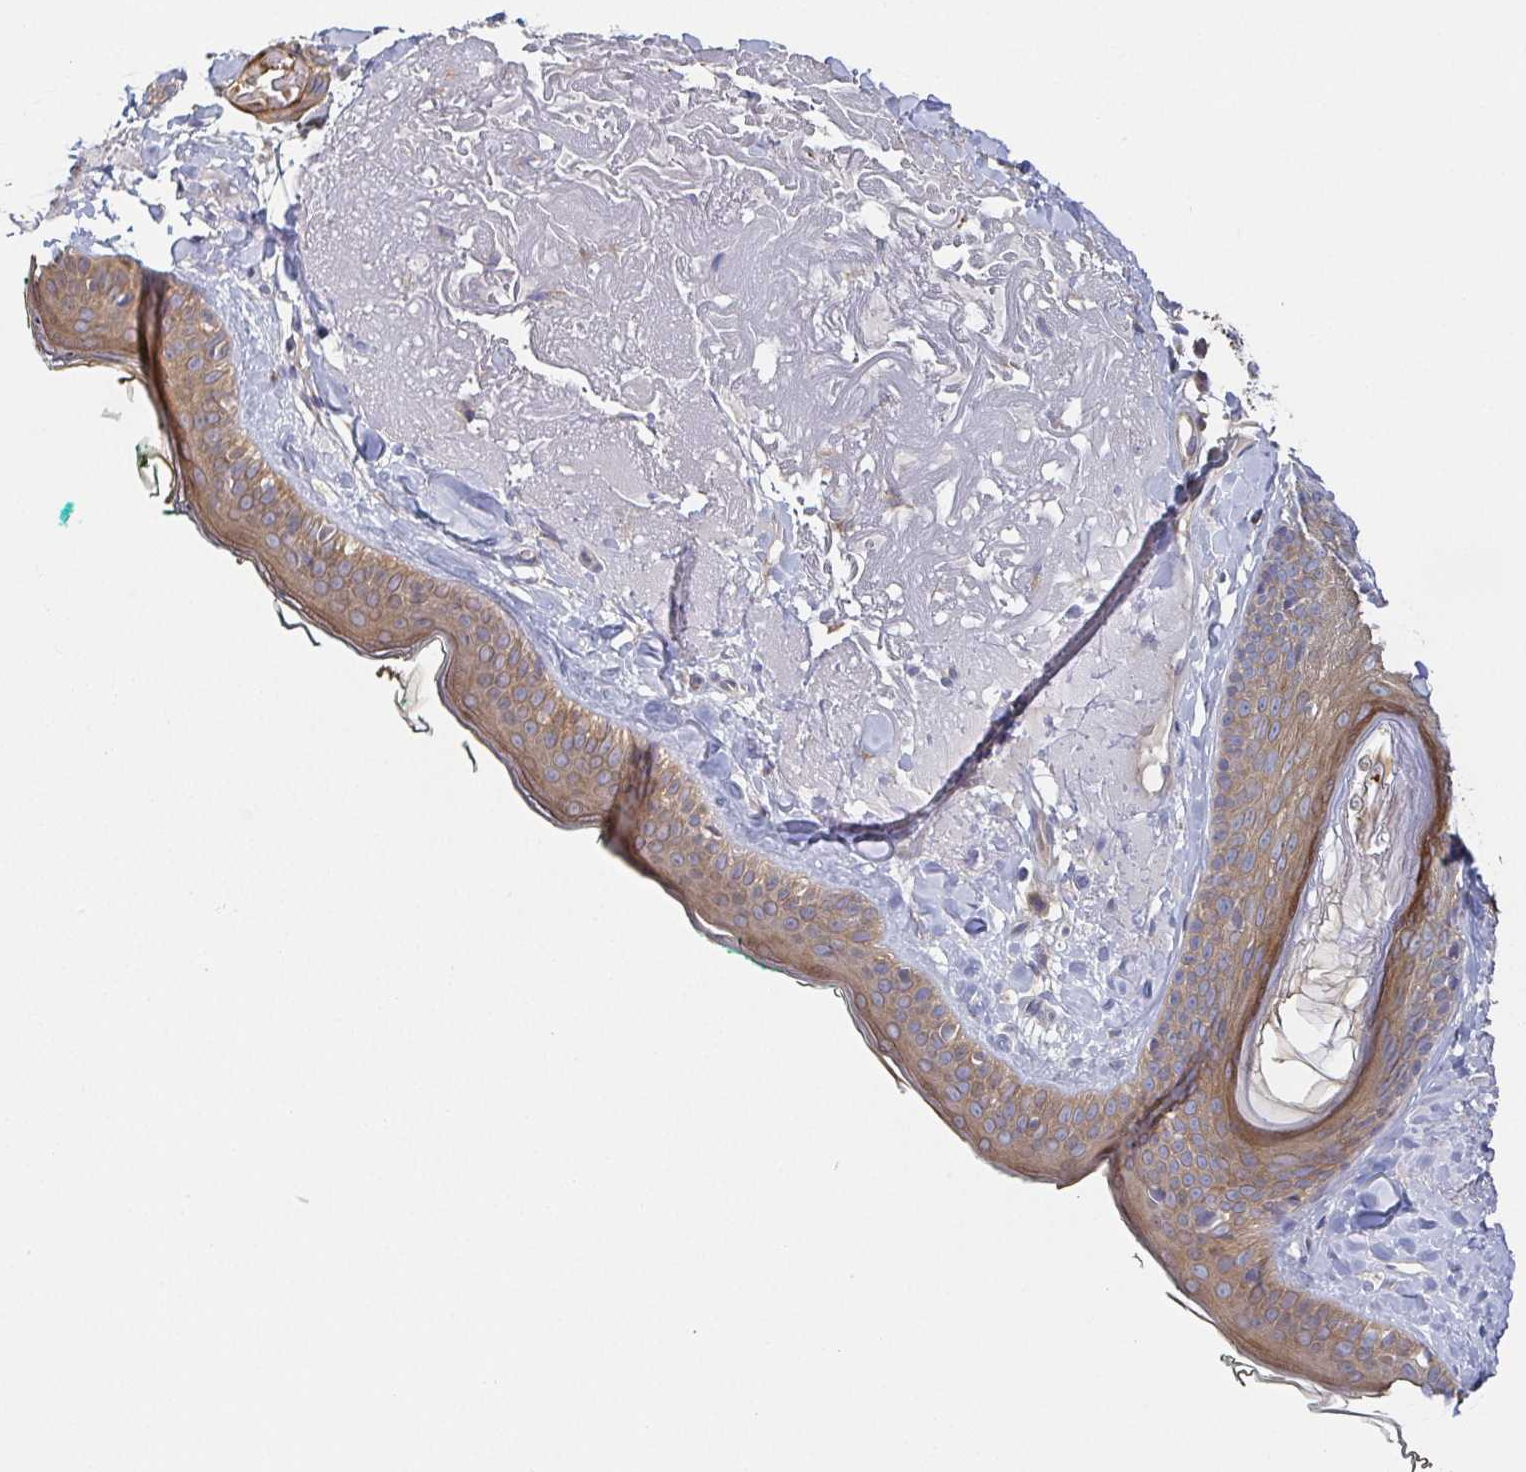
{"staining": {"intensity": "negative", "quantity": "none", "location": "none"}, "tissue": "skin", "cell_type": "Fibroblasts", "image_type": "normal", "snomed": [{"axis": "morphology", "description": "Normal tissue, NOS"}, {"axis": "topography", "description": "Skin"}], "caption": "DAB immunohistochemical staining of unremarkable skin demonstrates no significant expression in fibroblasts.", "gene": "TUFT1", "patient": {"sex": "male", "age": 73}}